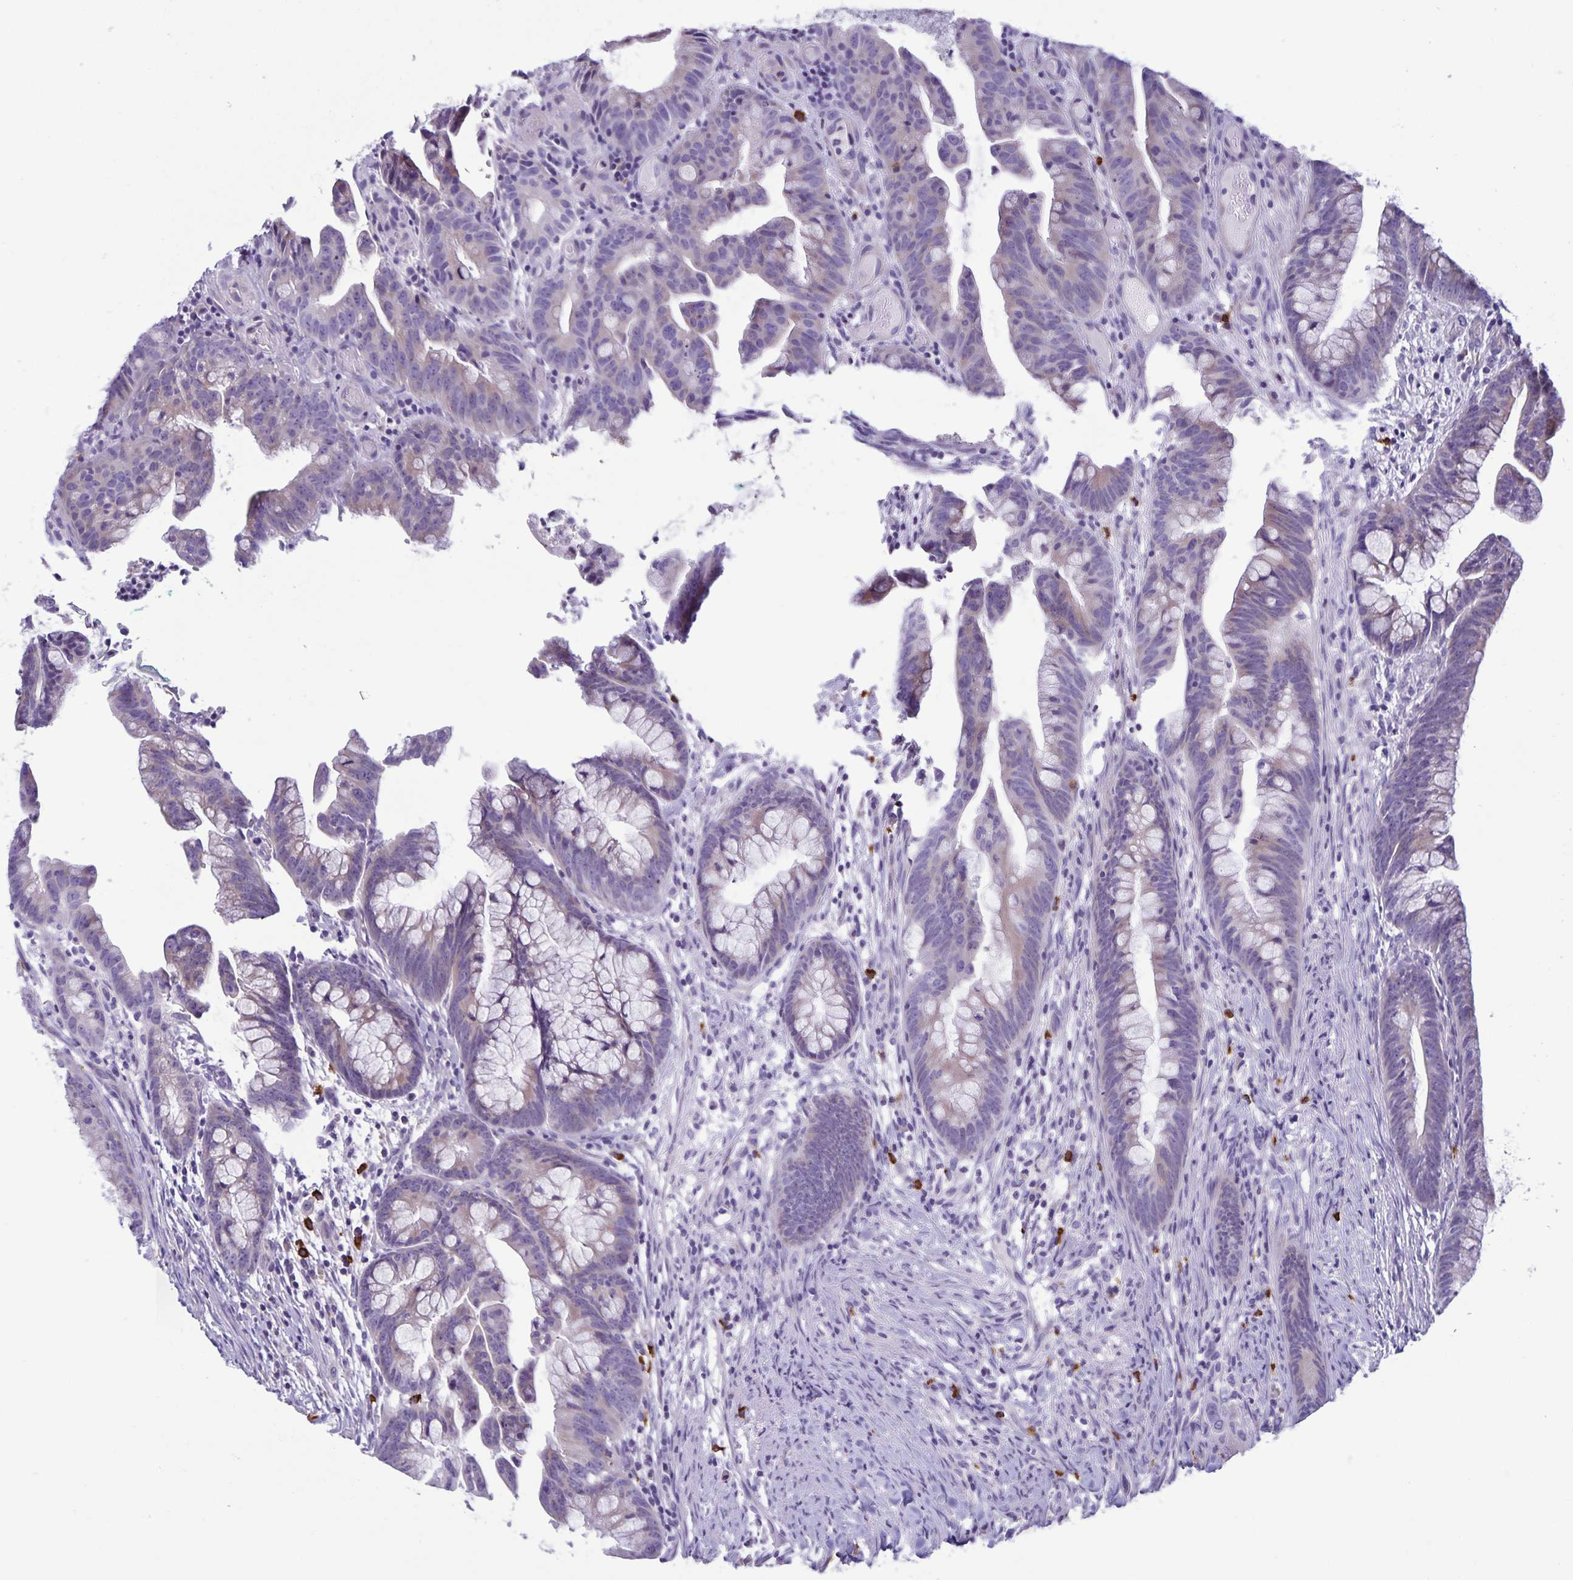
{"staining": {"intensity": "weak", "quantity": "25%-75%", "location": "cytoplasmic/membranous"}, "tissue": "colorectal cancer", "cell_type": "Tumor cells", "image_type": "cancer", "snomed": [{"axis": "morphology", "description": "Adenocarcinoma, NOS"}, {"axis": "topography", "description": "Colon"}], "caption": "Weak cytoplasmic/membranous positivity is appreciated in about 25%-75% of tumor cells in colorectal cancer.", "gene": "IBTK", "patient": {"sex": "male", "age": 62}}